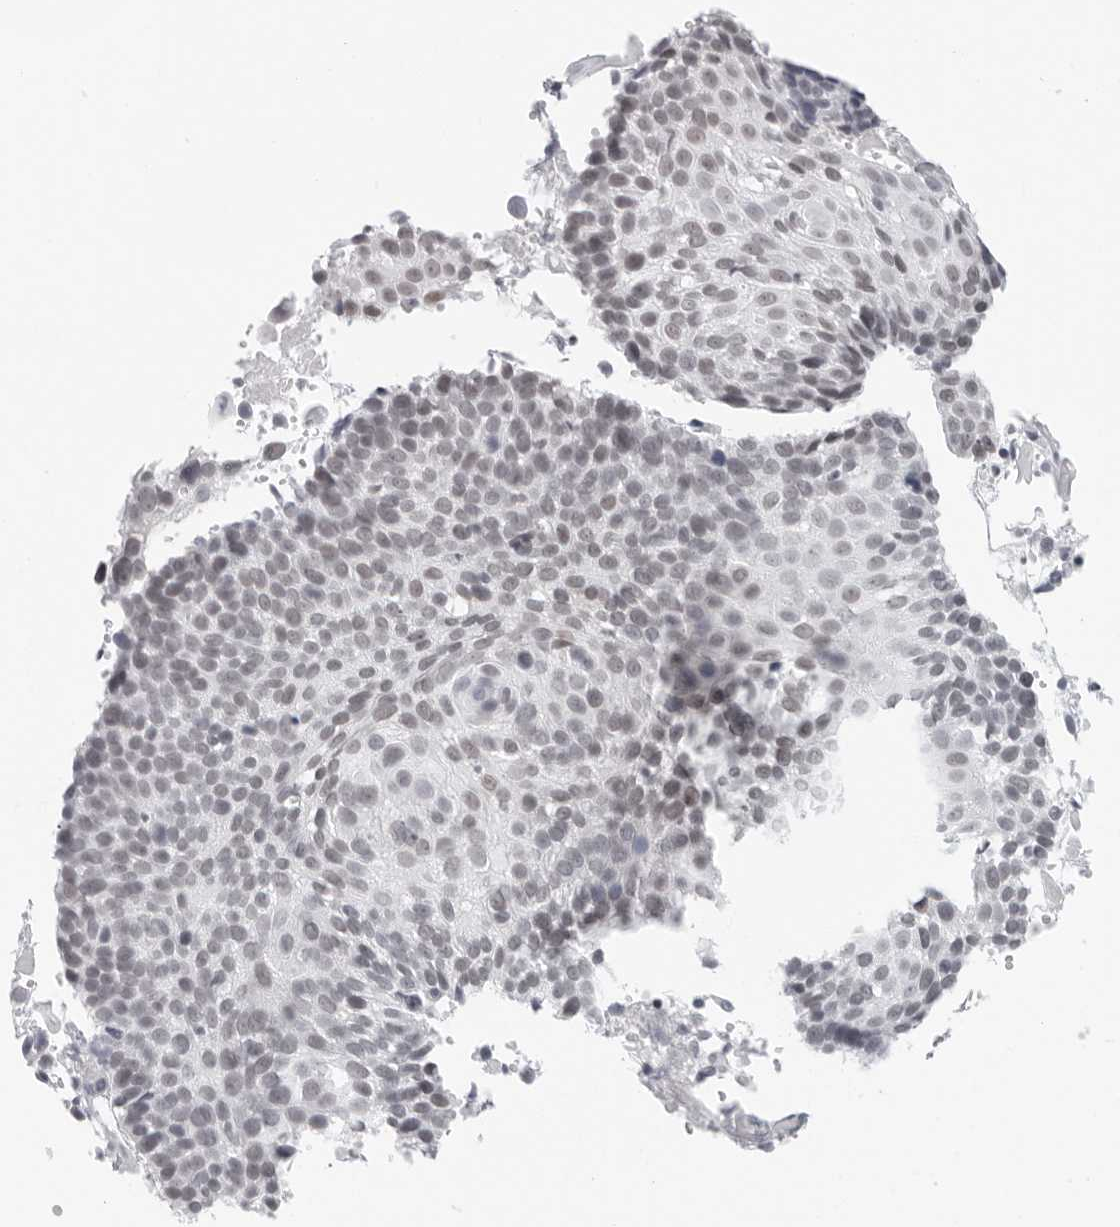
{"staining": {"intensity": "weak", "quantity": "25%-75%", "location": "nuclear"}, "tissue": "cervical cancer", "cell_type": "Tumor cells", "image_type": "cancer", "snomed": [{"axis": "morphology", "description": "Squamous cell carcinoma, NOS"}, {"axis": "topography", "description": "Cervix"}], "caption": "Weak nuclear protein expression is appreciated in about 25%-75% of tumor cells in cervical cancer. The protein is shown in brown color, while the nuclei are stained blue.", "gene": "FLG2", "patient": {"sex": "female", "age": 74}}